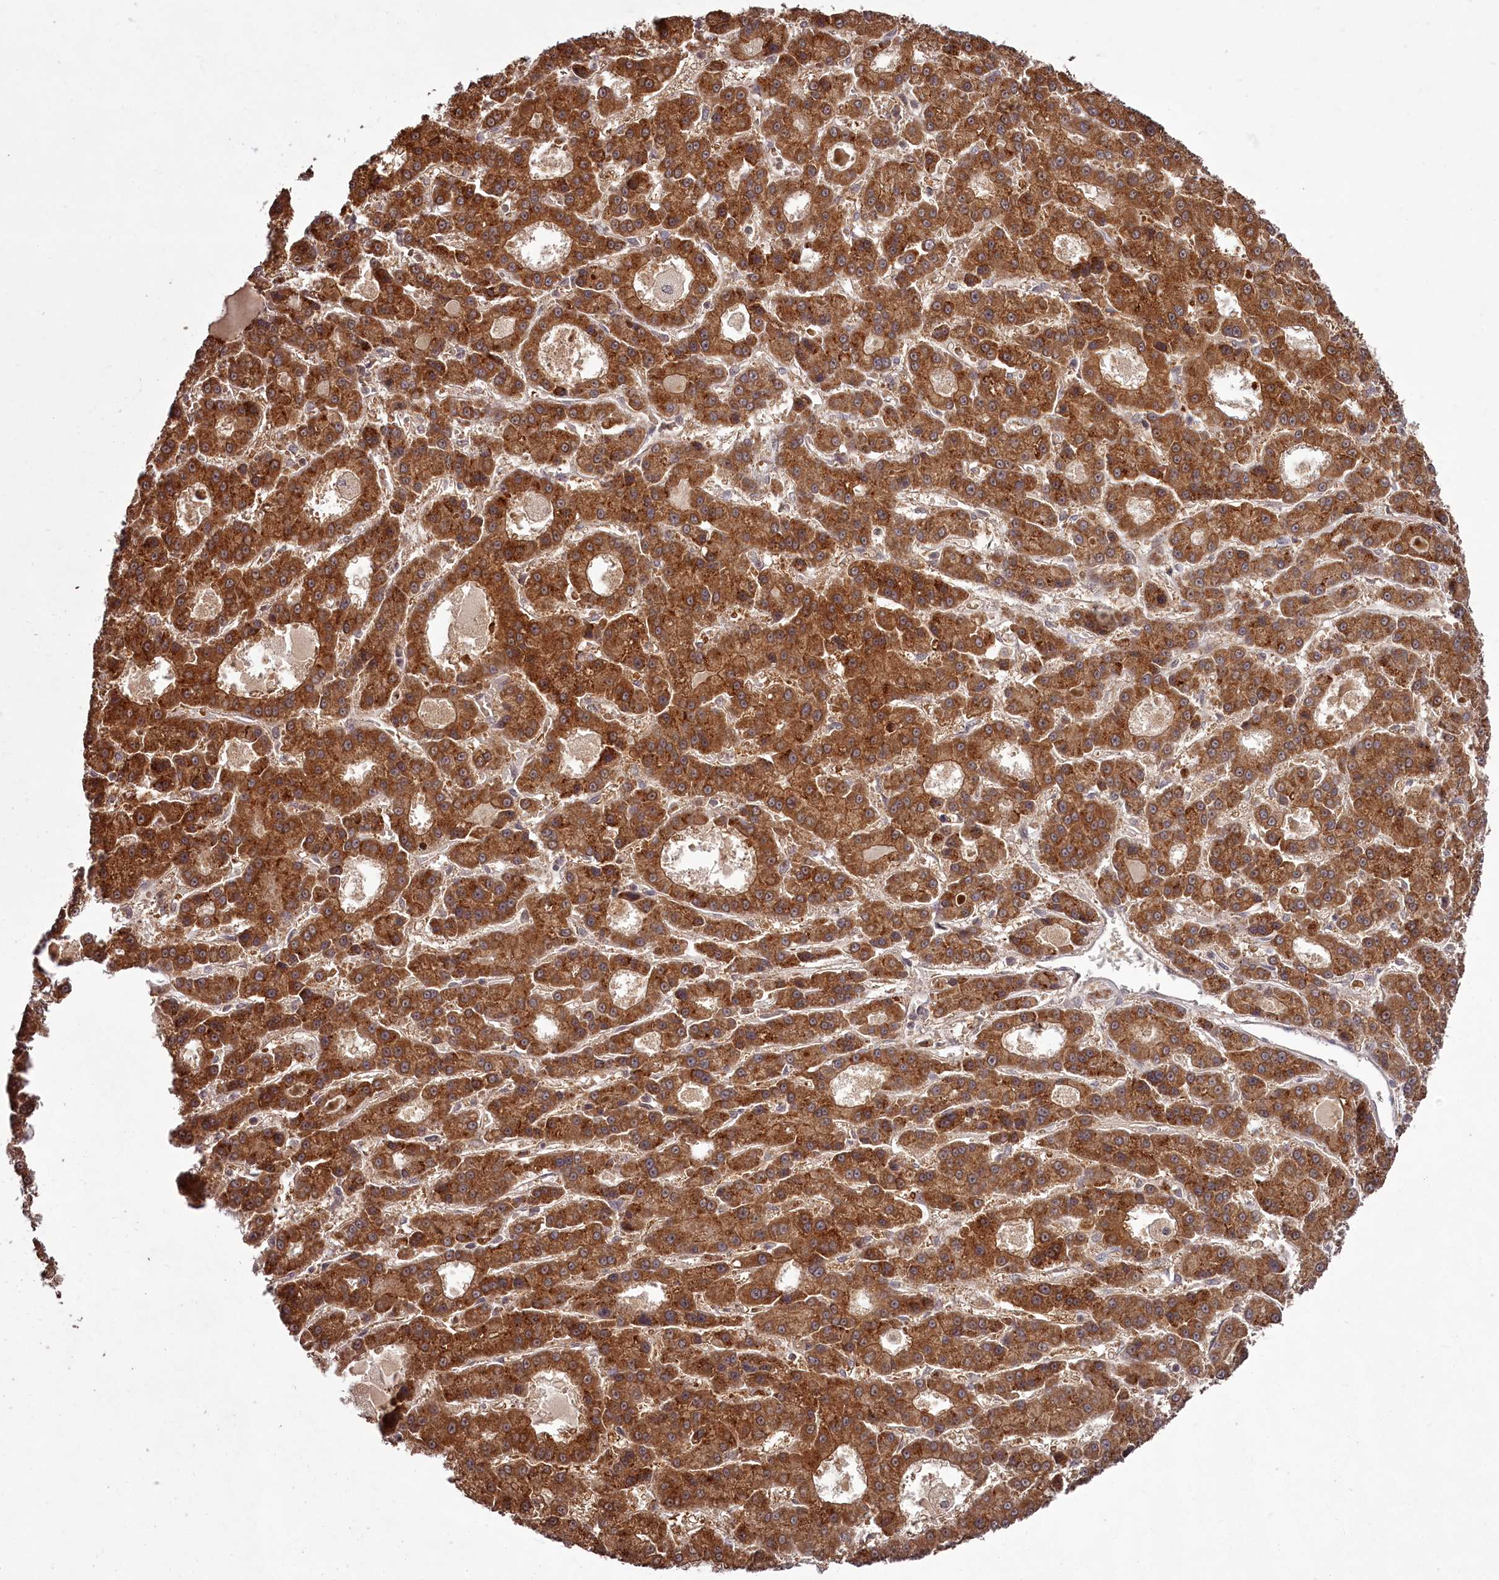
{"staining": {"intensity": "strong", "quantity": ">75%", "location": "cytoplasmic/membranous"}, "tissue": "liver cancer", "cell_type": "Tumor cells", "image_type": "cancer", "snomed": [{"axis": "morphology", "description": "Carcinoma, Hepatocellular, NOS"}, {"axis": "topography", "description": "Liver"}], "caption": "Liver hepatocellular carcinoma stained with a brown dye exhibits strong cytoplasmic/membranous positive expression in approximately >75% of tumor cells.", "gene": "PCBP2", "patient": {"sex": "male", "age": 70}}